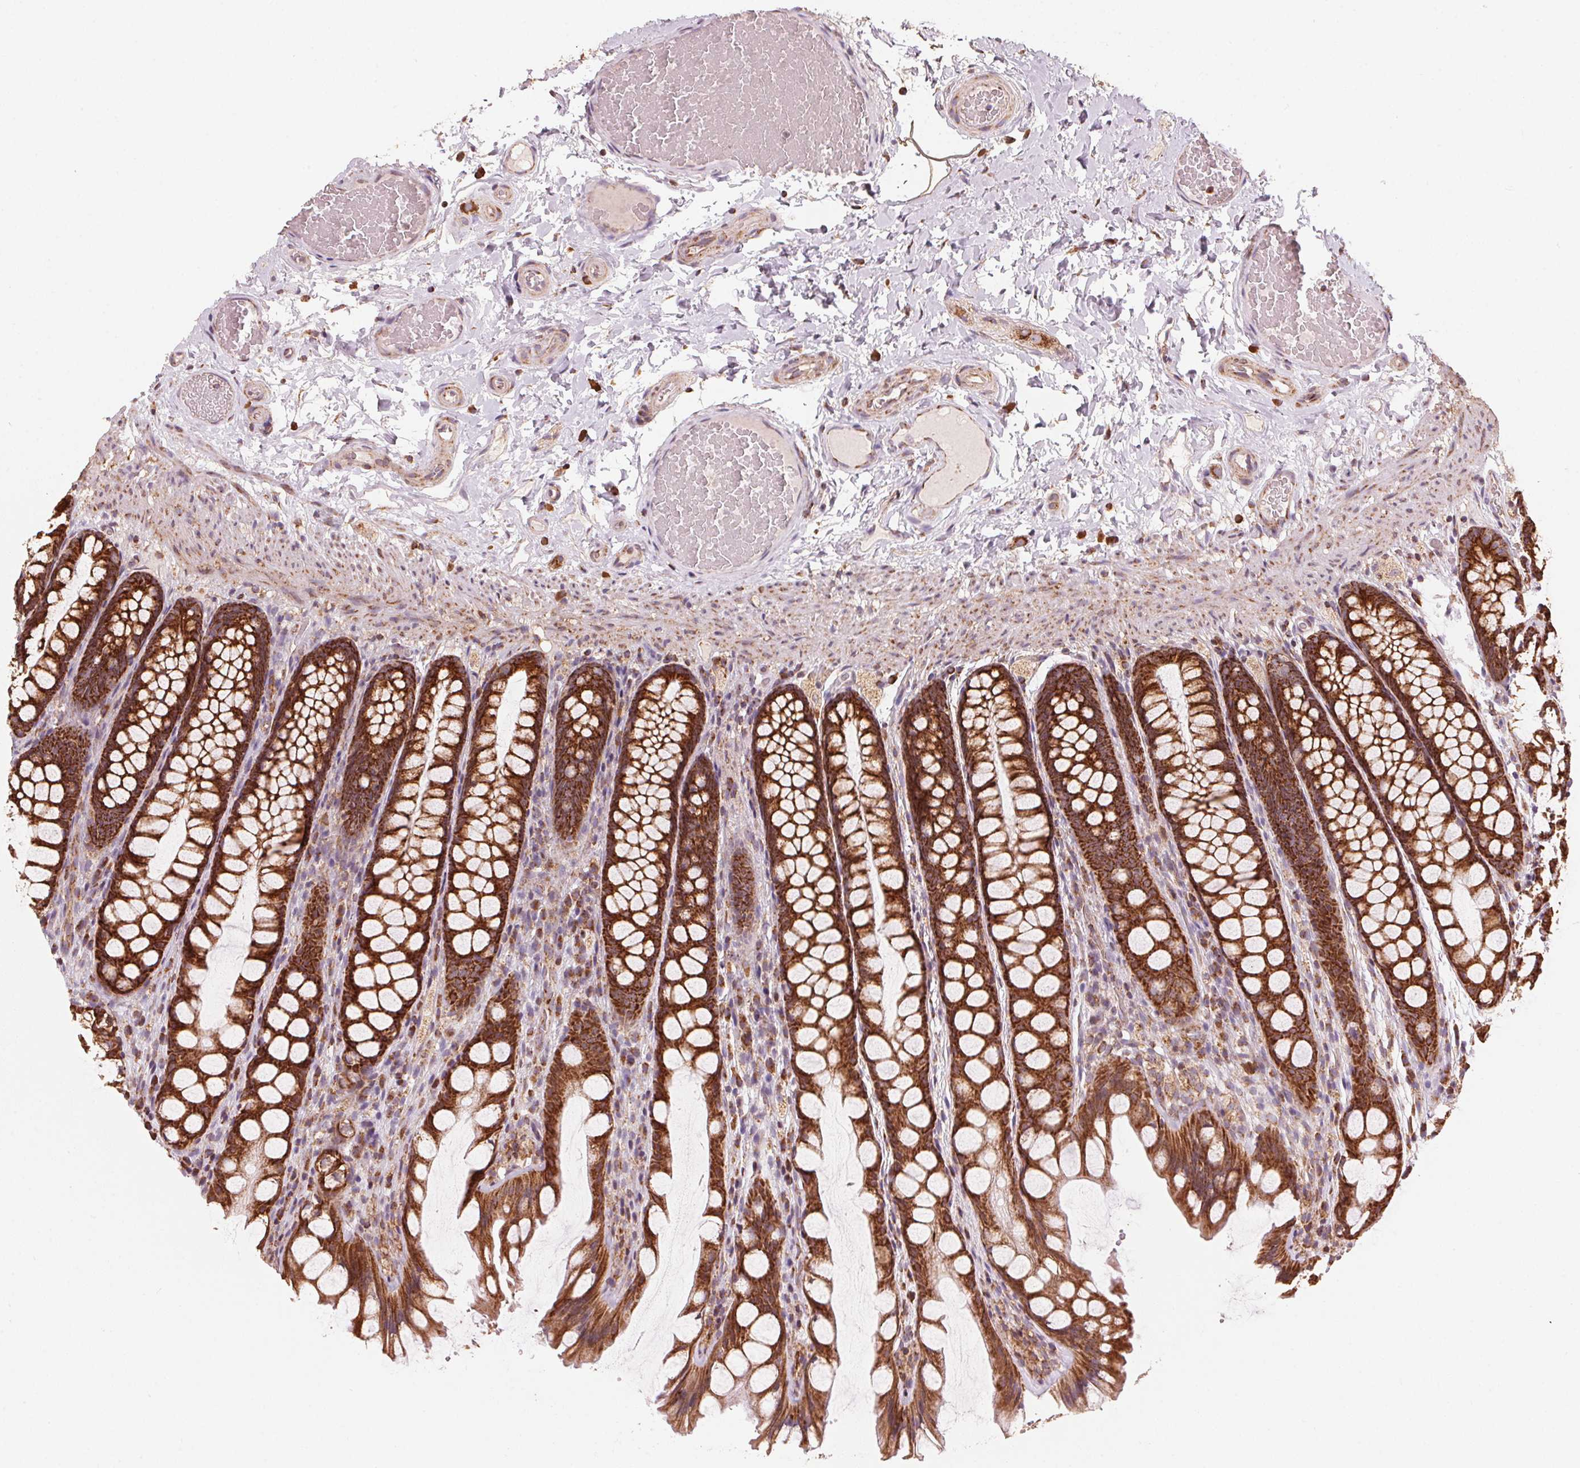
{"staining": {"intensity": "moderate", "quantity": "25%-75%", "location": "cytoplasmic/membranous"}, "tissue": "colon", "cell_type": "Endothelial cells", "image_type": "normal", "snomed": [{"axis": "morphology", "description": "Normal tissue, NOS"}, {"axis": "topography", "description": "Colon"}], "caption": "DAB (3,3'-diaminobenzidine) immunohistochemical staining of normal human colon shows moderate cytoplasmic/membranous protein staining in approximately 25%-75% of endothelial cells.", "gene": "TOMM70", "patient": {"sex": "male", "age": 47}}